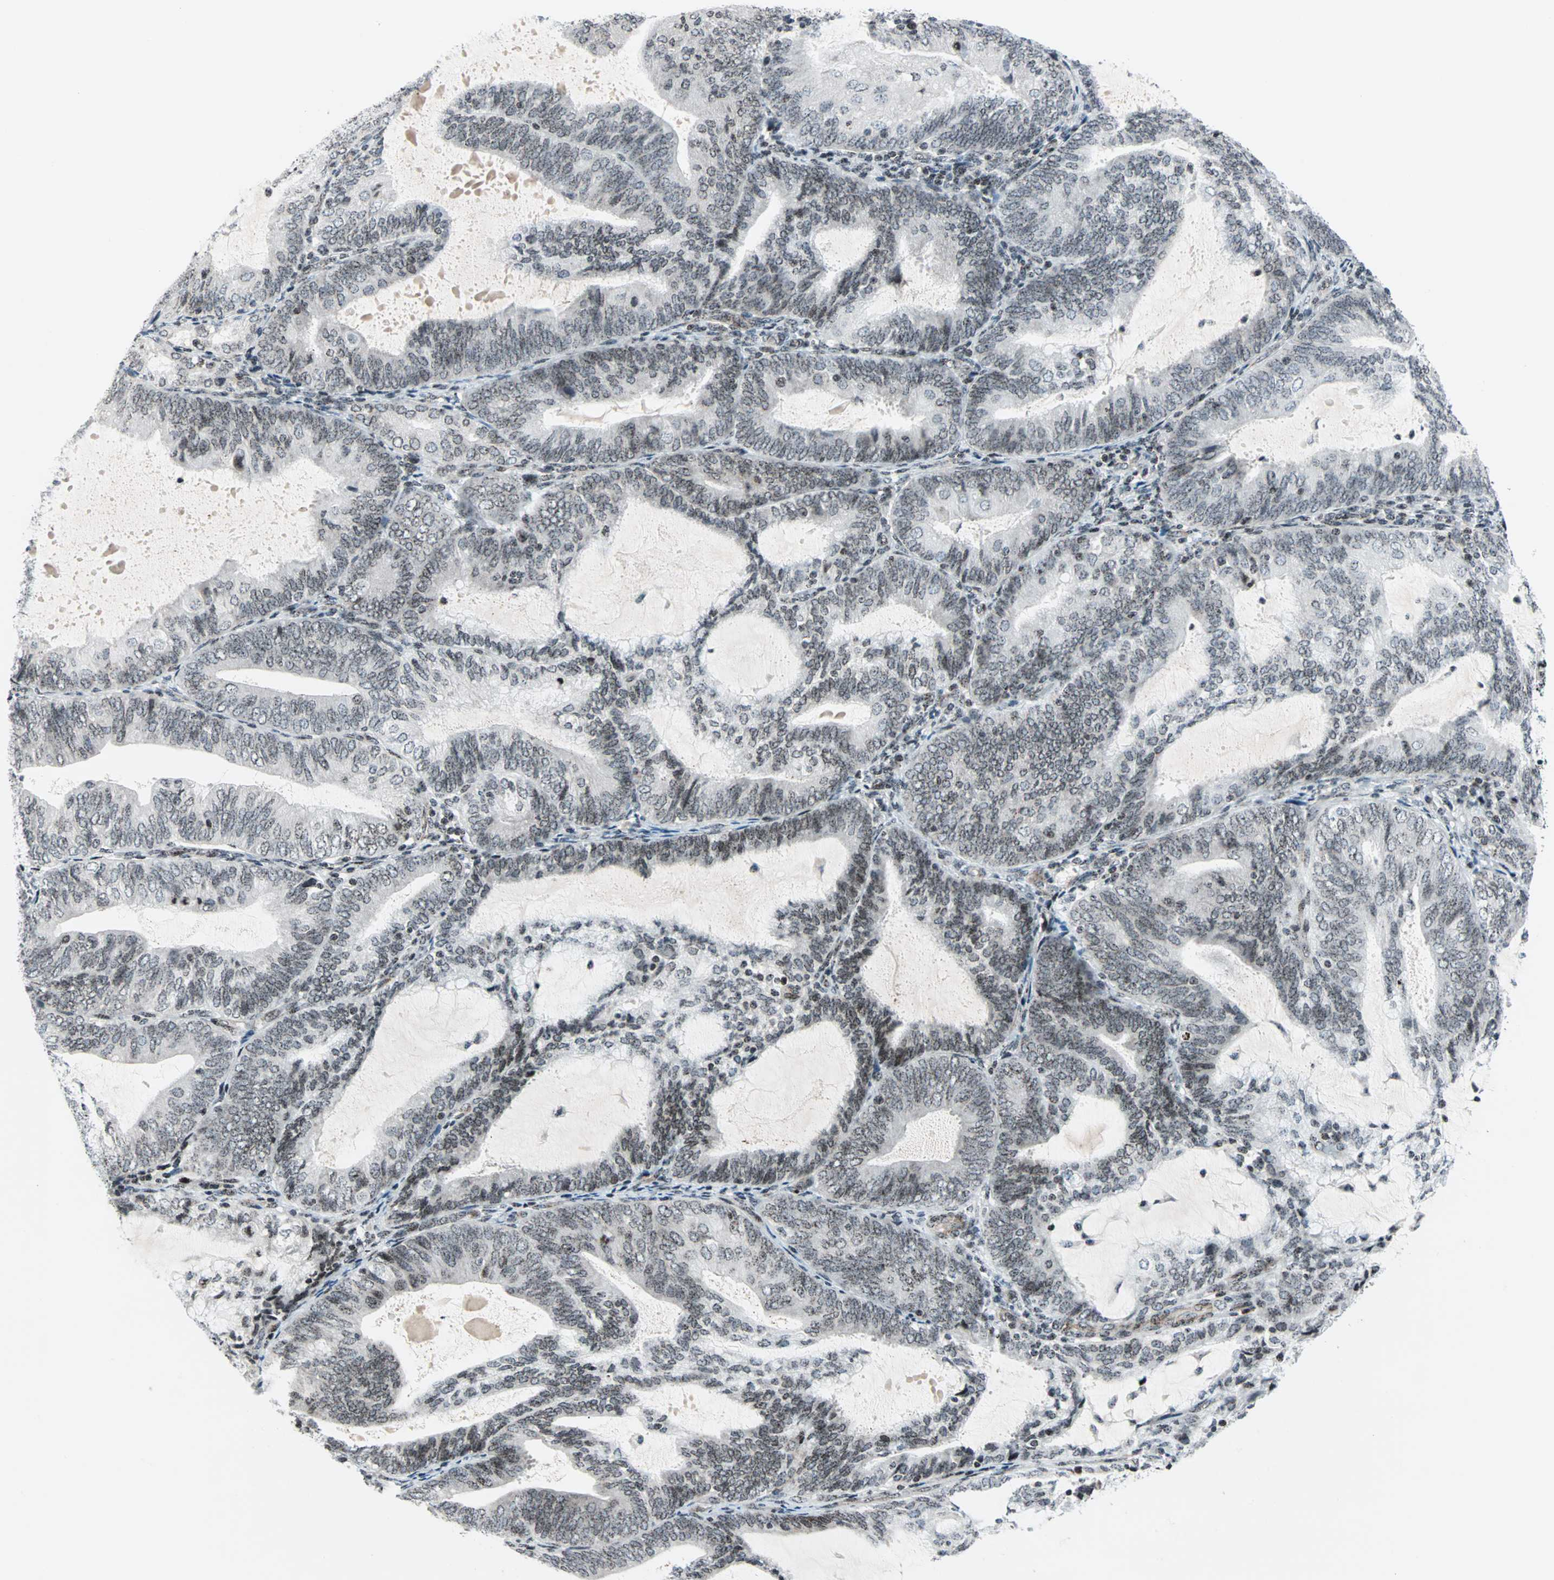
{"staining": {"intensity": "moderate", "quantity": ">75%", "location": "nuclear"}, "tissue": "endometrial cancer", "cell_type": "Tumor cells", "image_type": "cancer", "snomed": [{"axis": "morphology", "description": "Adenocarcinoma, NOS"}, {"axis": "topography", "description": "Endometrium"}], "caption": "High-magnification brightfield microscopy of endometrial cancer stained with DAB (3,3'-diaminobenzidine) (brown) and counterstained with hematoxylin (blue). tumor cells exhibit moderate nuclear staining is identified in about>75% of cells.", "gene": "CENPA", "patient": {"sex": "female", "age": 81}}